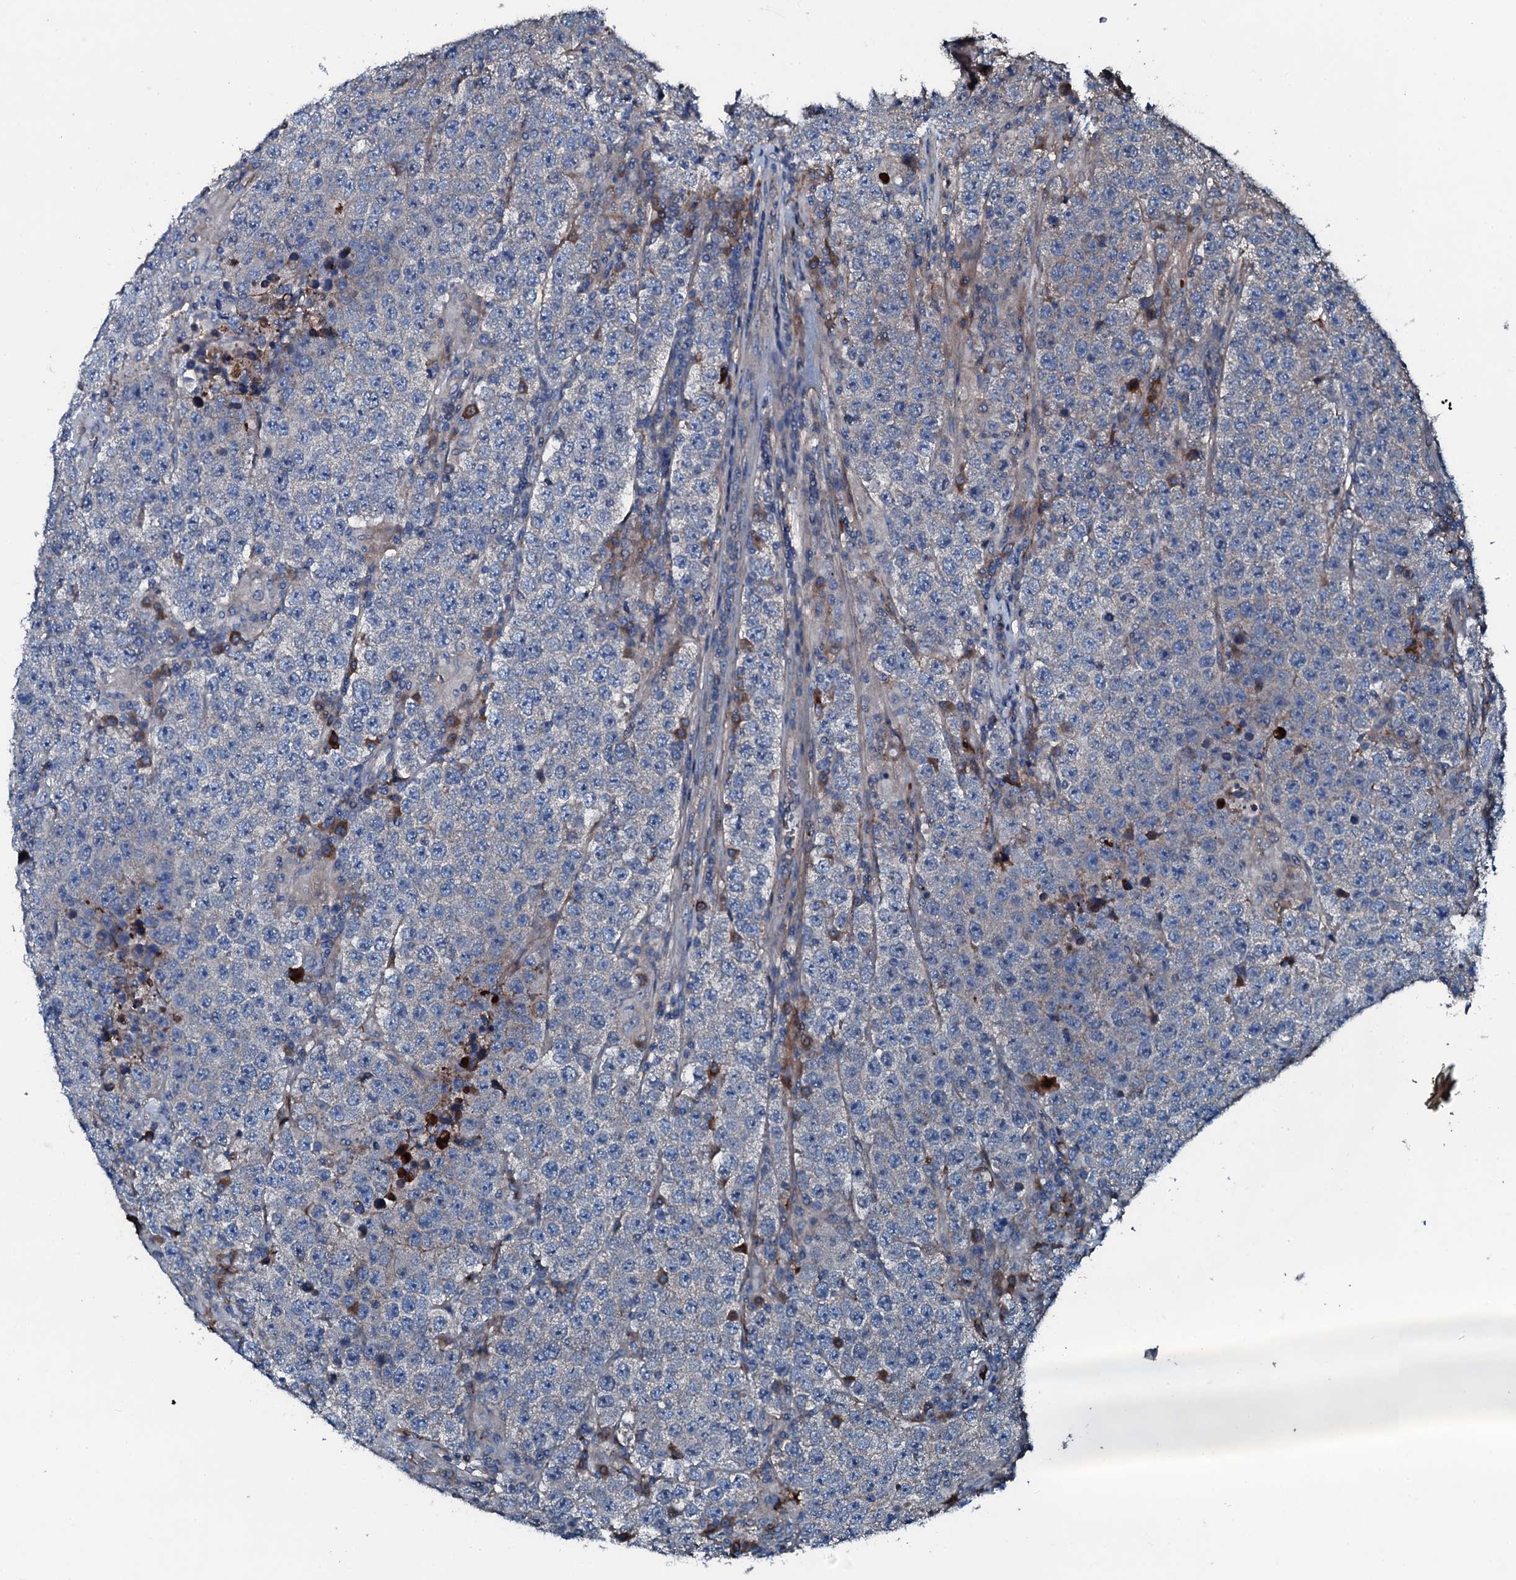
{"staining": {"intensity": "negative", "quantity": "none", "location": "none"}, "tissue": "testis cancer", "cell_type": "Tumor cells", "image_type": "cancer", "snomed": [{"axis": "morphology", "description": "Normal tissue, NOS"}, {"axis": "morphology", "description": "Urothelial carcinoma, High grade"}, {"axis": "morphology", "description": "Seminoma, NOS"}, {"axis": "morphology", "description": "Carcinoma, Embryonal, NOS"}, {"axis": "topography", "description": "Urinary bladder"}, {"axis": "topography", "description": "Testis"}], "caption": "Tumor cells show no significant protein positivity in testis cancer.", "gene": "AARS1", "patient": {"sex": "male", "age": 41}}